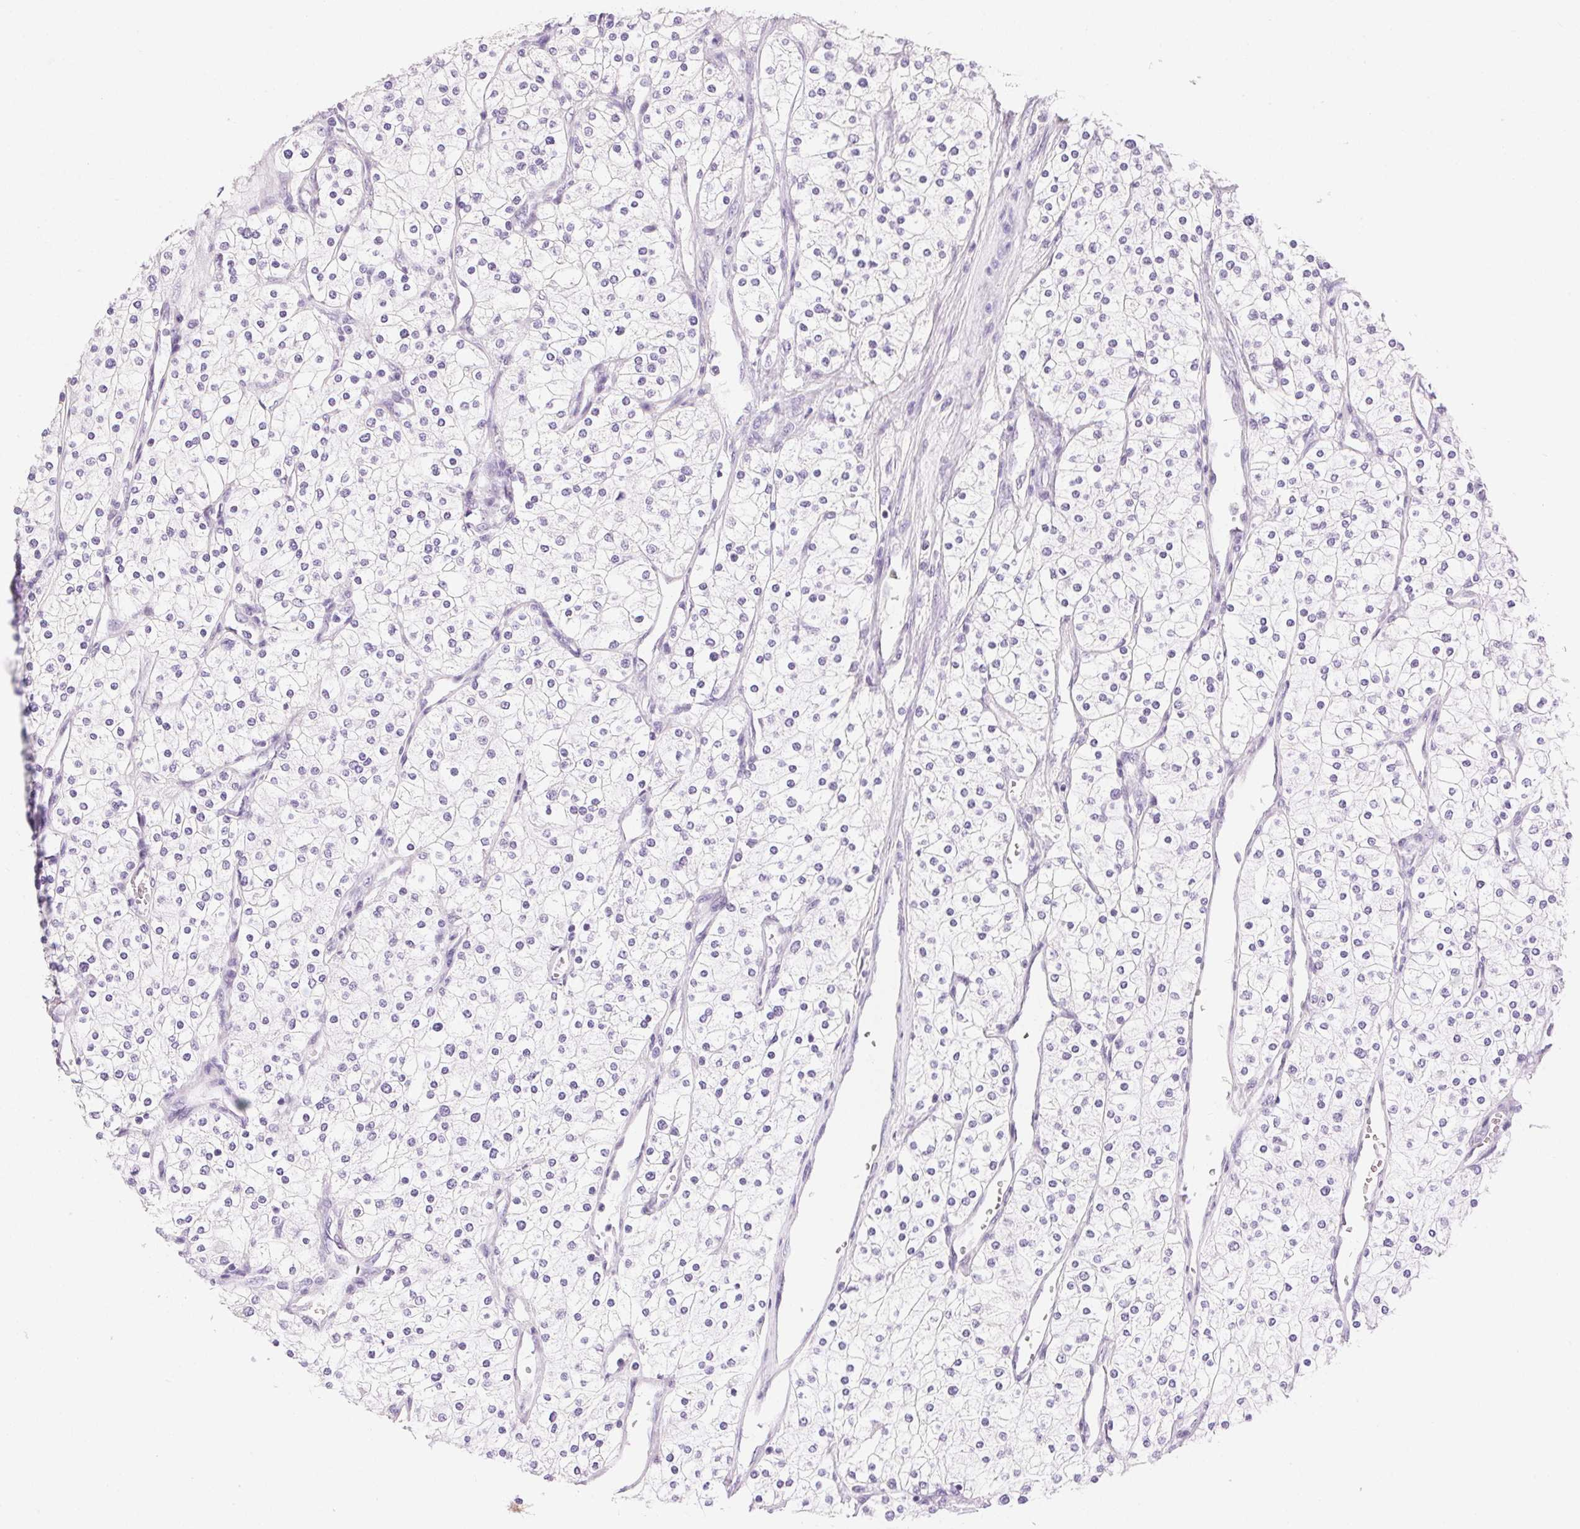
{"staining": {"intensity": "negative", "quantity": "none", "location": "none"}, "tissue": "renal cancer", "cell_type": "Tumor cells", "image_type": "cancer", "snomed": [{"axis": "morphology", "description": "Adenocarcinoma, NOS"}, {"axis": "topography", "description": "Kidney"}], "caption": "There is no significant staining in tumor cells of renal cancer (adenocarcinoma).", "gene": "AQP5", "patient": {"sex": "male", "age": 80}}